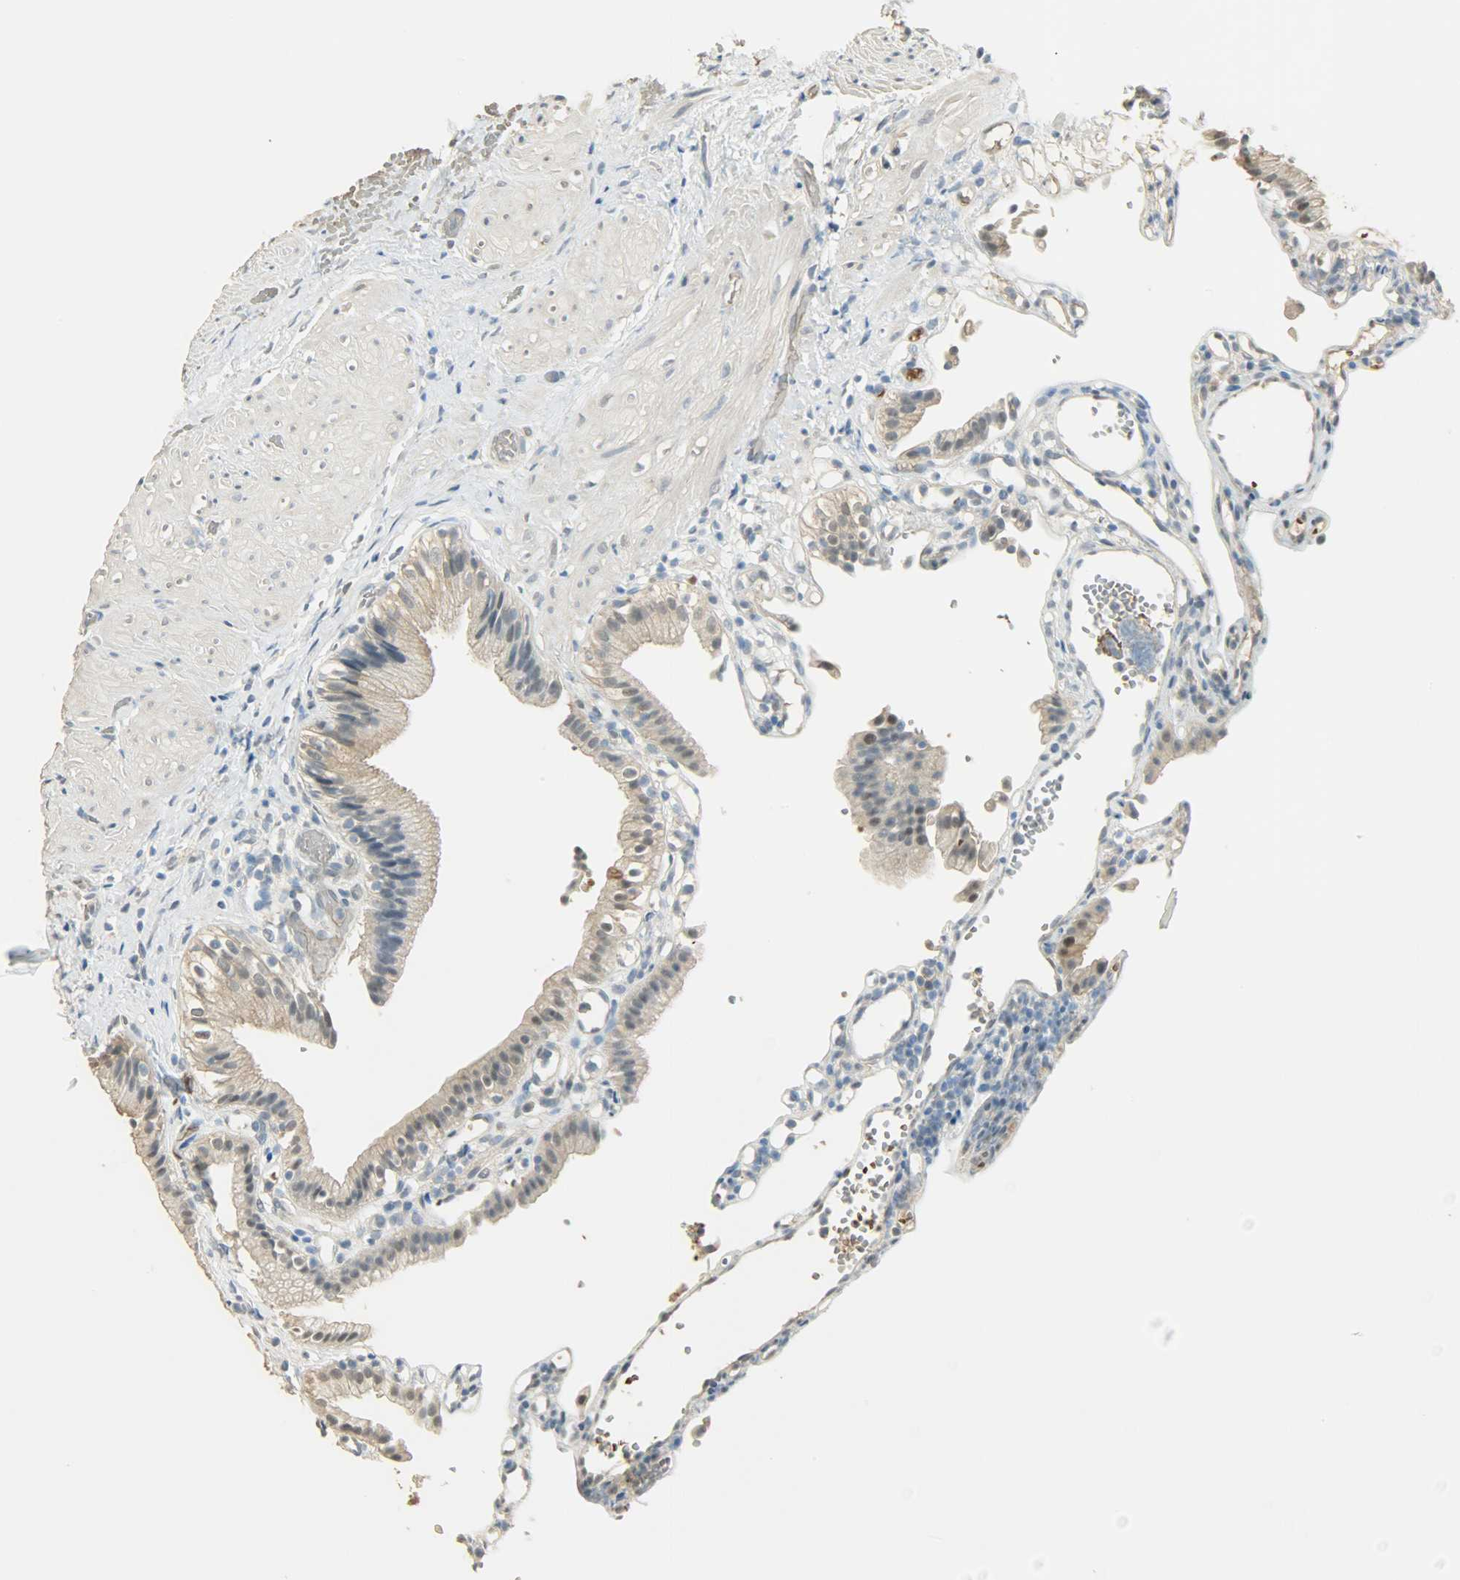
{"staining": {"intensity": "moderate", "quantity": ">75%", "location": "cytoplasmic/membranous"}, "tissue": "gallbladder", "cell_type": "Glandular cells", "image_type": "normal", "snomed": [{"axis": "morphology", "description": "Normal tissue, NOS"}, {"axis": "topography", "description": "Gallbladder"}], "caption": "A high-resolution image shows IHC staining of benign gallbladder, which demonstrates moderate cytoplasmic/membranous positivity in about >75% of glandular cells.", "gene": "PRMT5", "patient": {"sex": "male", "age": 65}}